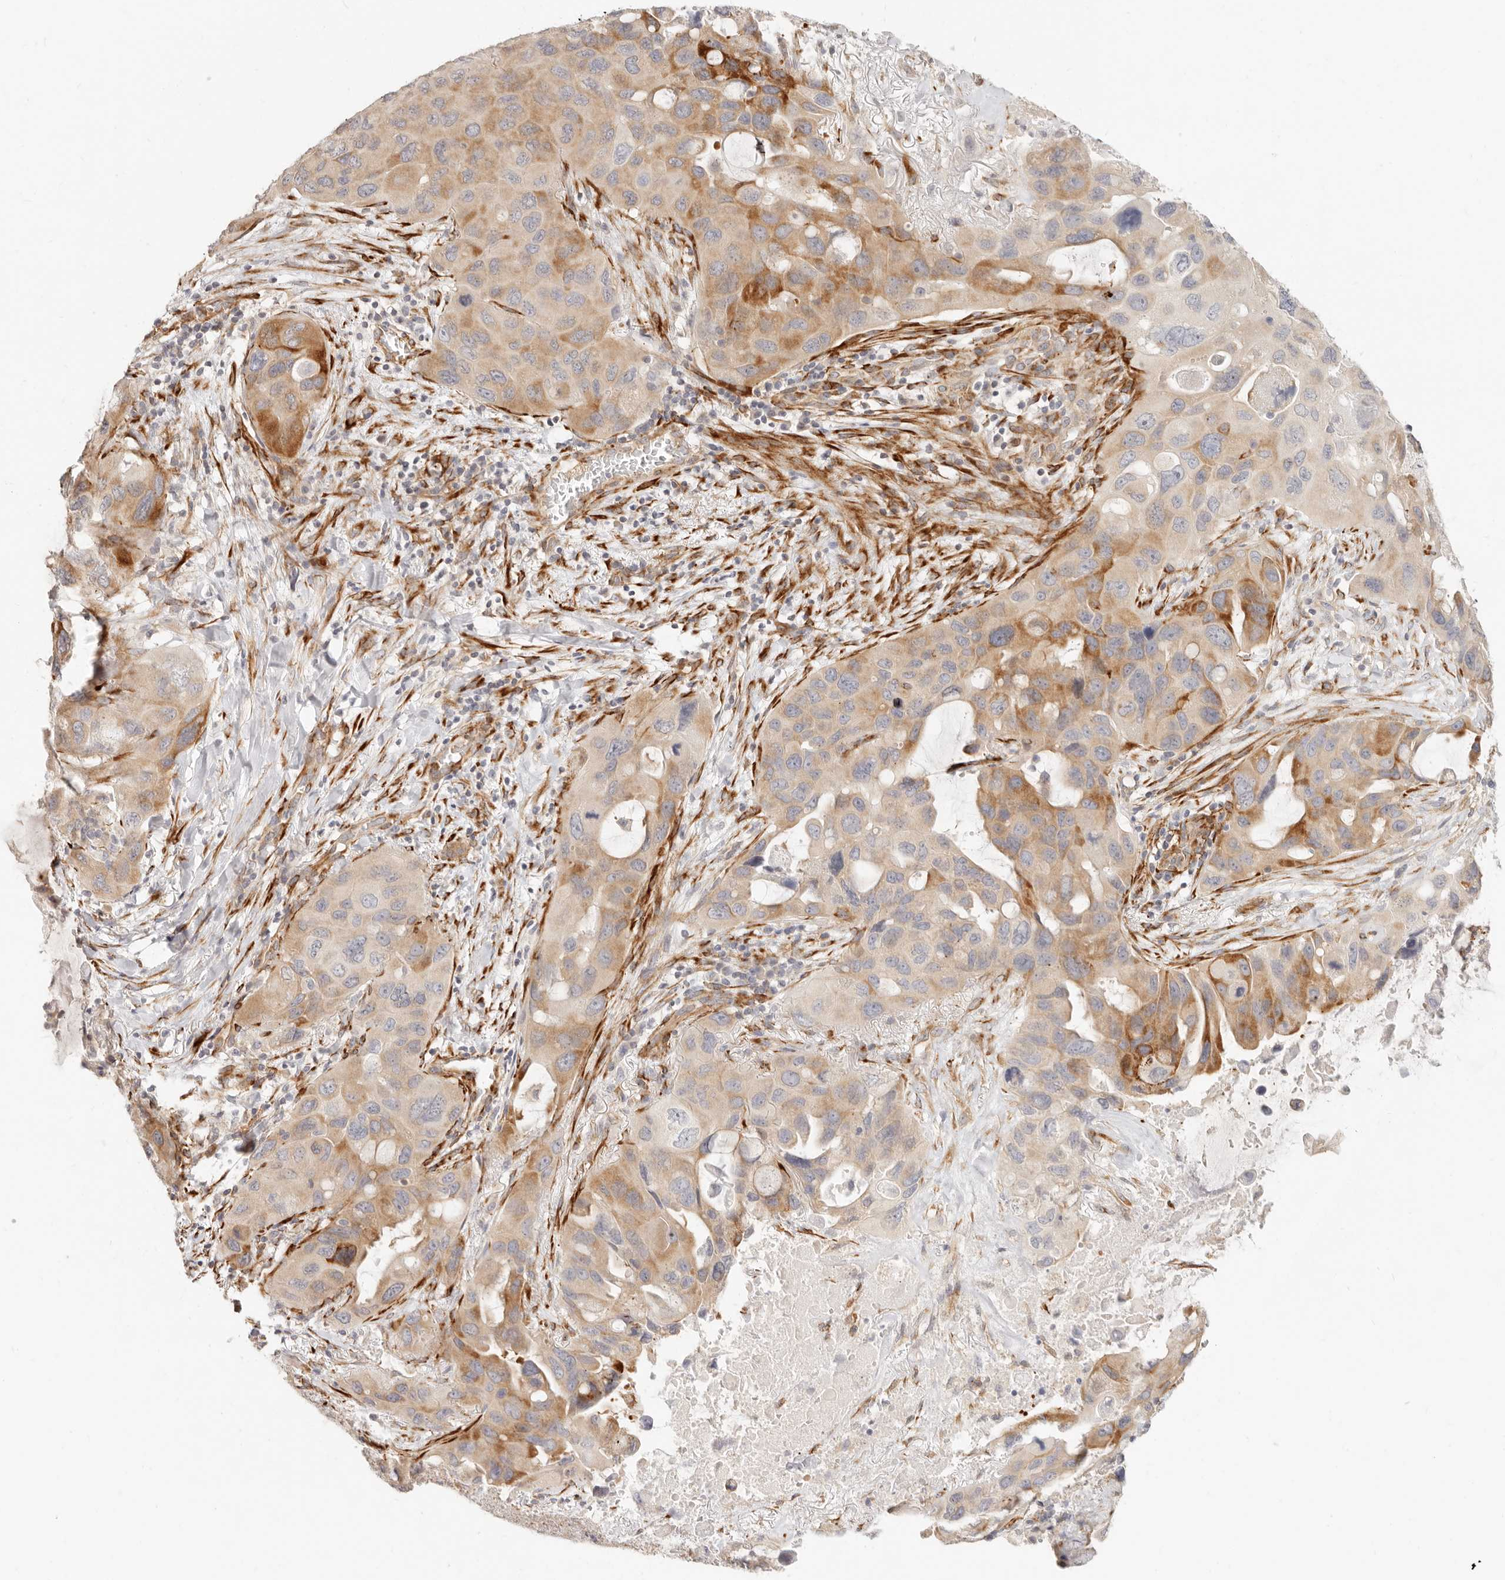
{"staining": {"intensity": "moderate", "quantity": ">75%", "location": "cytoplasmic/membranous"}, "tissue": "lung cancer", "cell_type": "Tumor cells", "image_type": "cancer", "snomed": [{"axis": "morphology", "description": "Squamous cell carcinoma, NOS"}, {"axis": "topography", "description": "Lung"}], "caption": "Protein expression analysis of human squamous cell carcinoma (lung) reveals moderate cytoplasmic/membranous staining in about >75% of tumor cells.", "gene": "SASS6", "patient": {"sex": "female", "age": 73}}